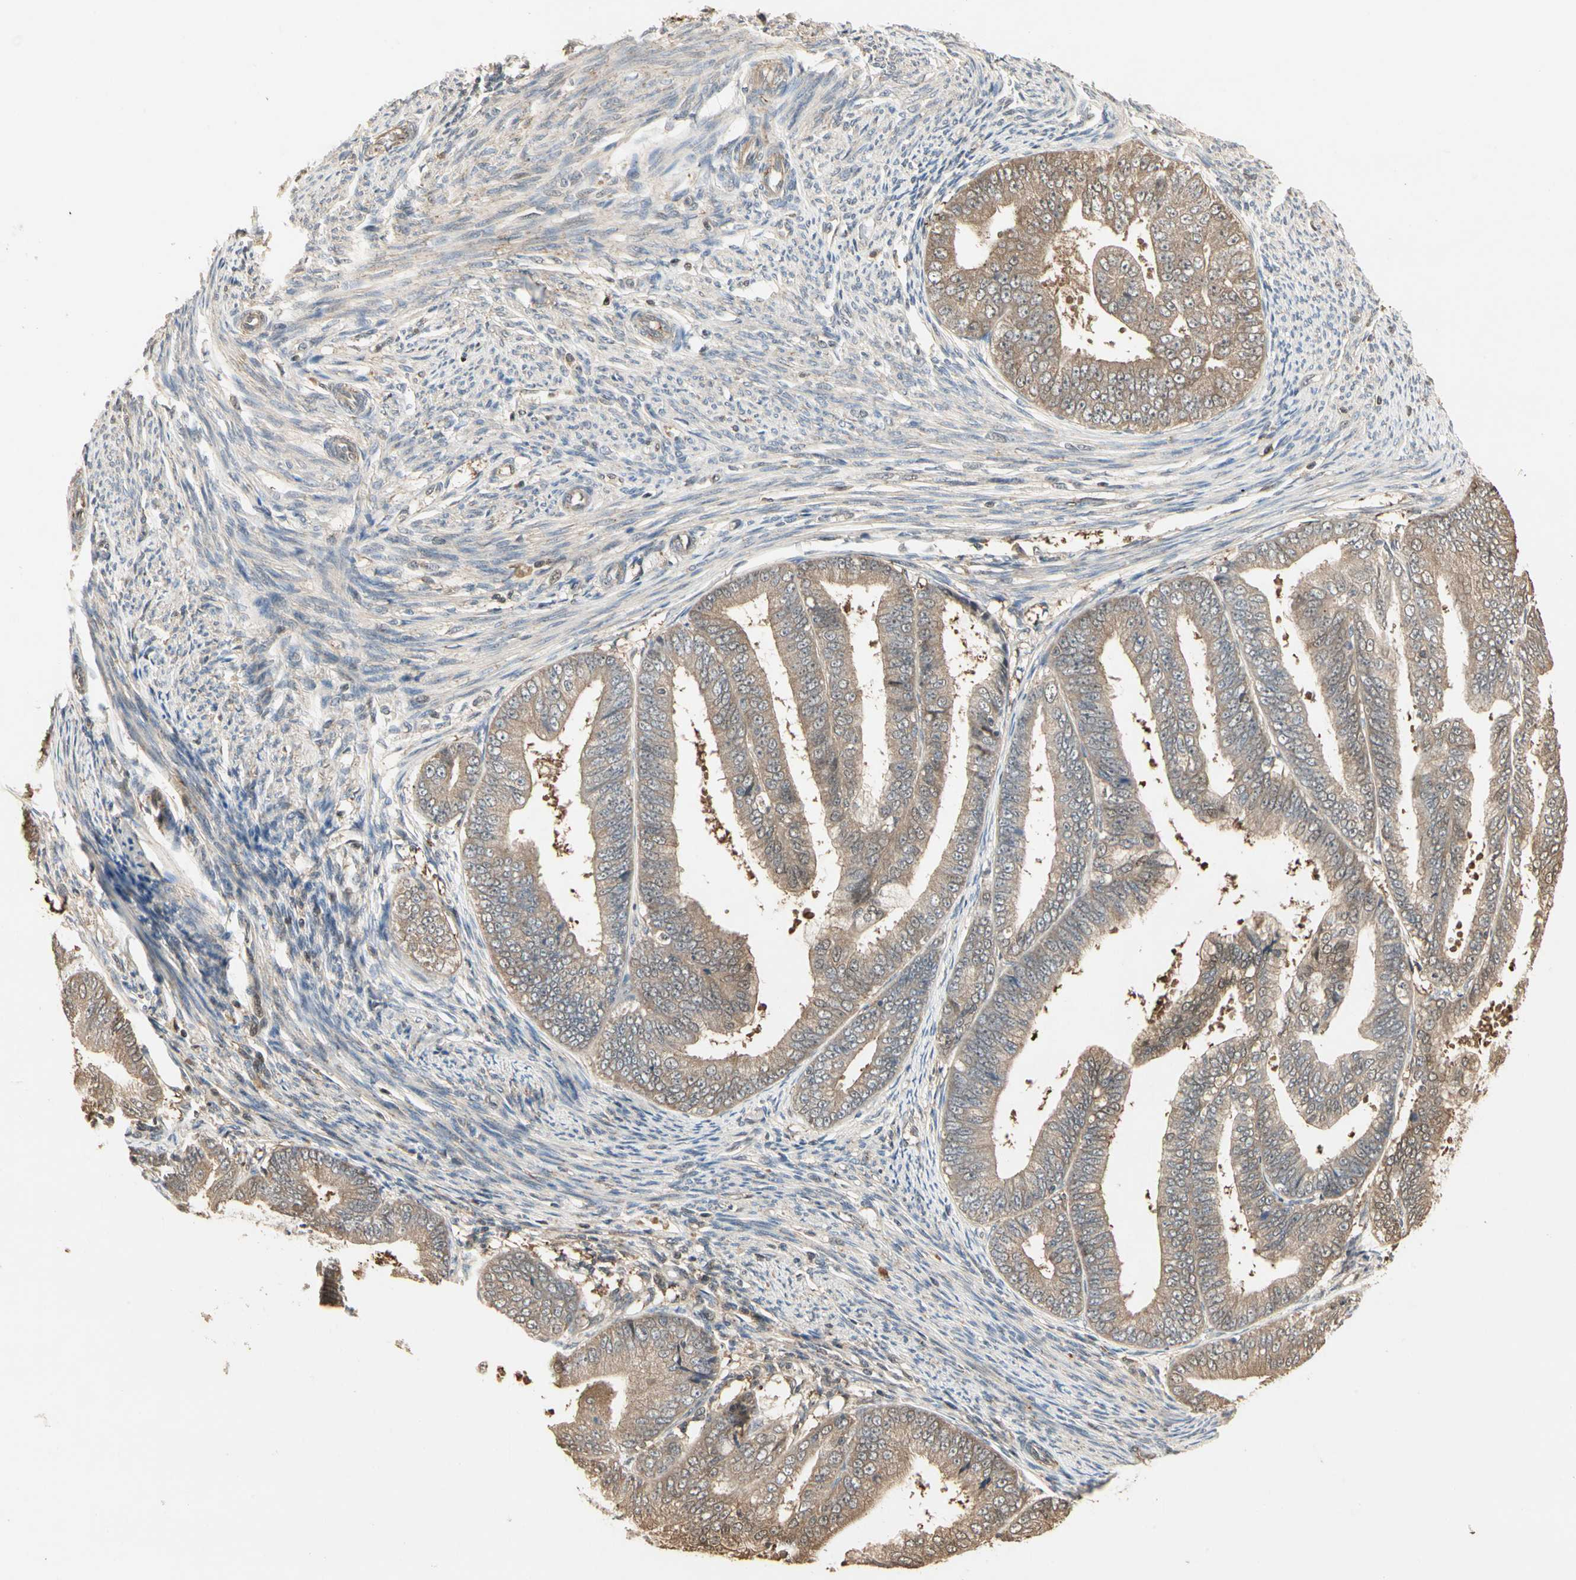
{"staining": {"intensity": "moderate", "quantity": ">75%", "location": "cytoplasmic/membranous"}, "tissue": "endometrial cancer", "cell_type": "Tumor cells", "image_type": "cancer", "snomed": [{"axis": "morphology", "description": "Adenocarcinoma, NOS"}, {"axis": "topography", "description": "Endometrium"}], "caption": "Tumor cells reveal medium levels of moderate cytoplasmic/membranous staining in about >75% of cells in adenocarcinoma (endometrial).", "gene": "DRG2", "patient": {"sex": "female", "age": 63}}